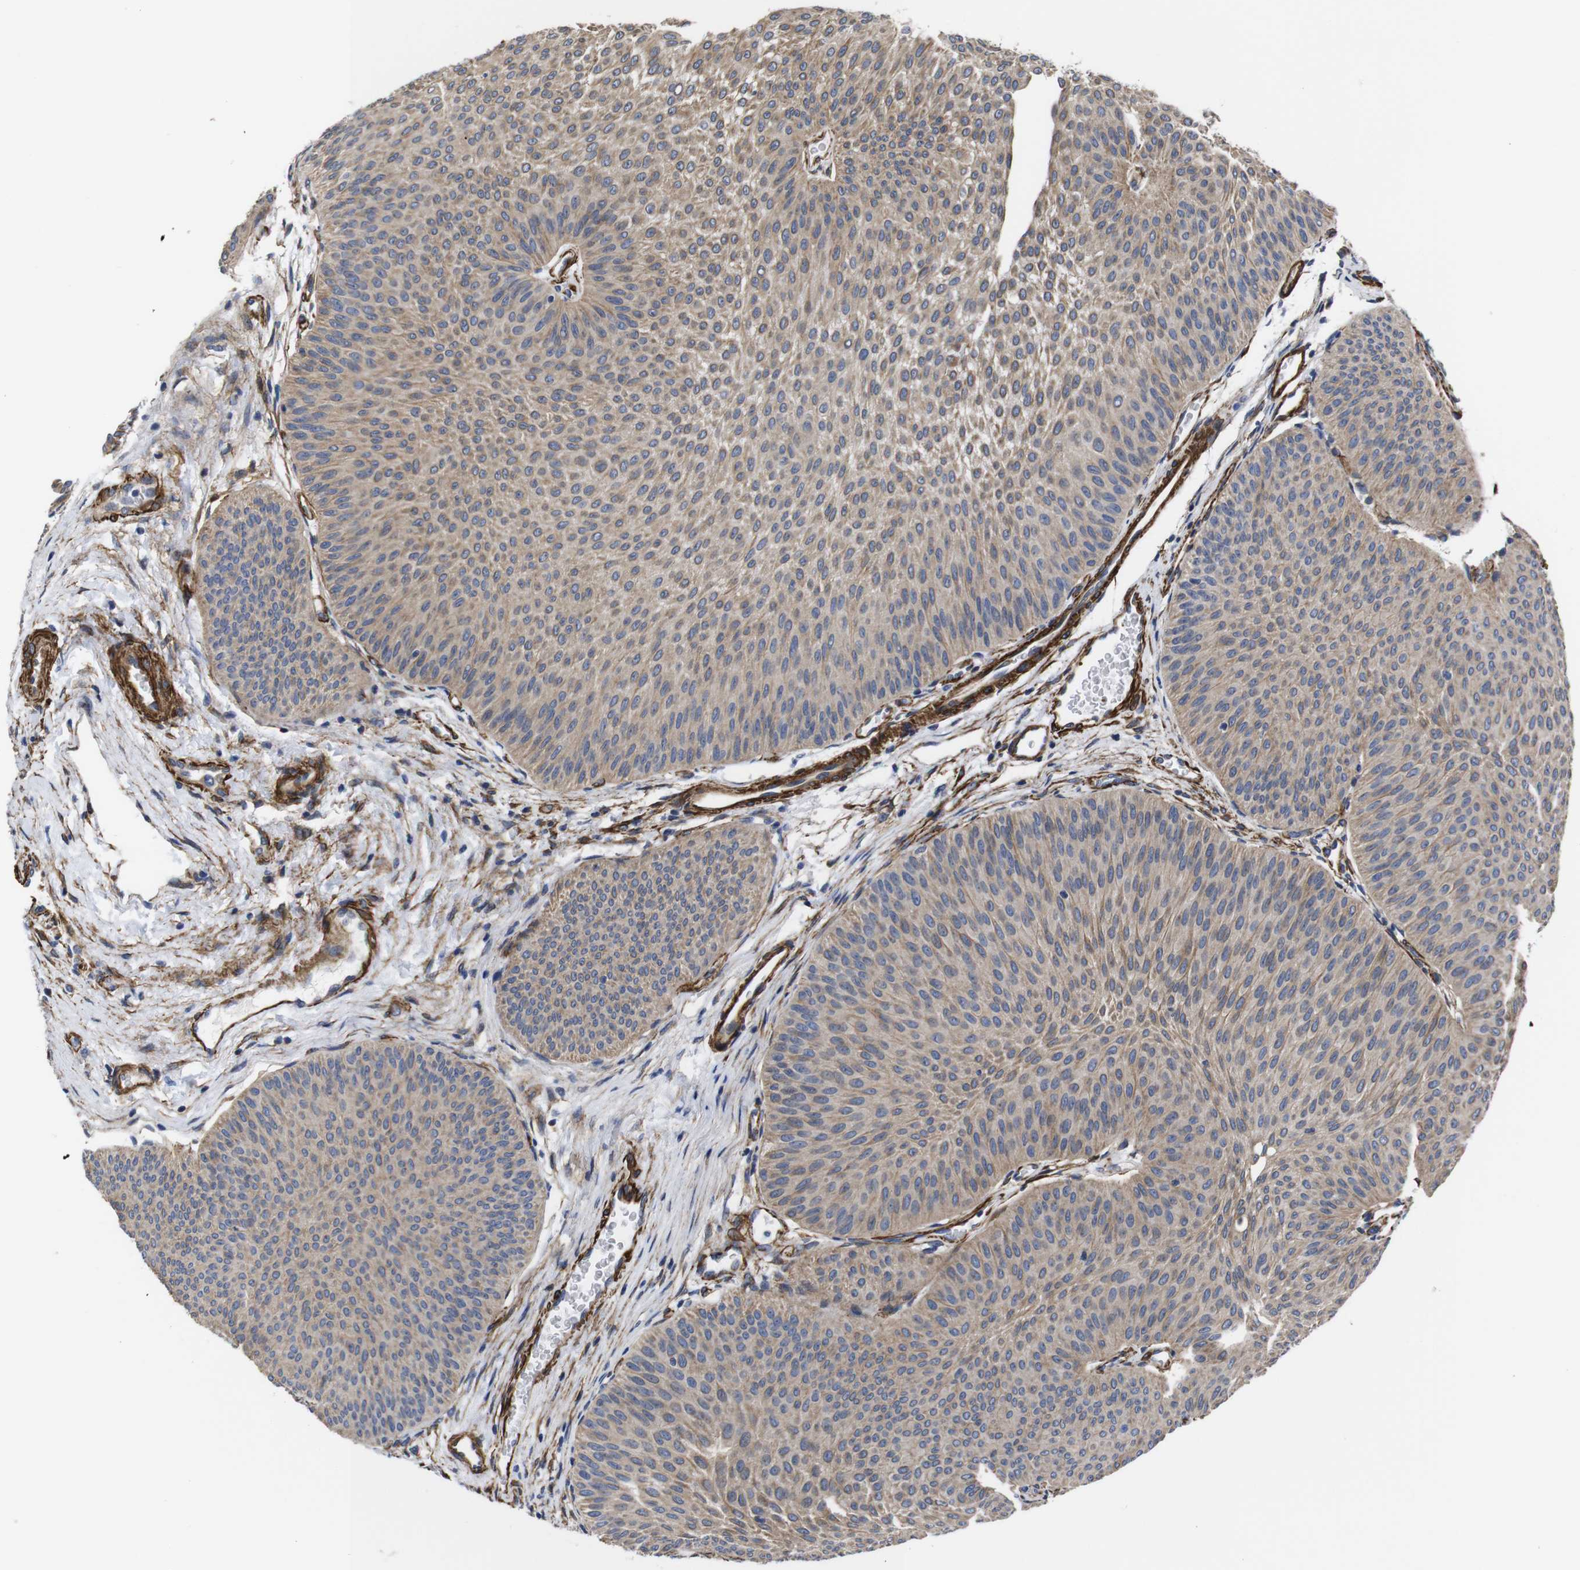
{"staining": {"intensity": "weak", "quantity": ">75%", "location": "cytoplasmic/membranous"}, "tissue": "urothelial cancer", "cell_type": "Tumor cells", "image_type": "cancer", "snomed": [{"axis": "morphology", "description": "Urothelial carcinoma, Low grade"}, {"axis": "topography", "description": "Urinary bladder"}], "caption": "Urothelial cancer was stained to show a protein in brown. There is low levels of weak cytoplasmic/membranous positivity in approximately >75% of tumor cells.", "gene": "WNT10A", "patient": {"sex": "female", "age": 60}}